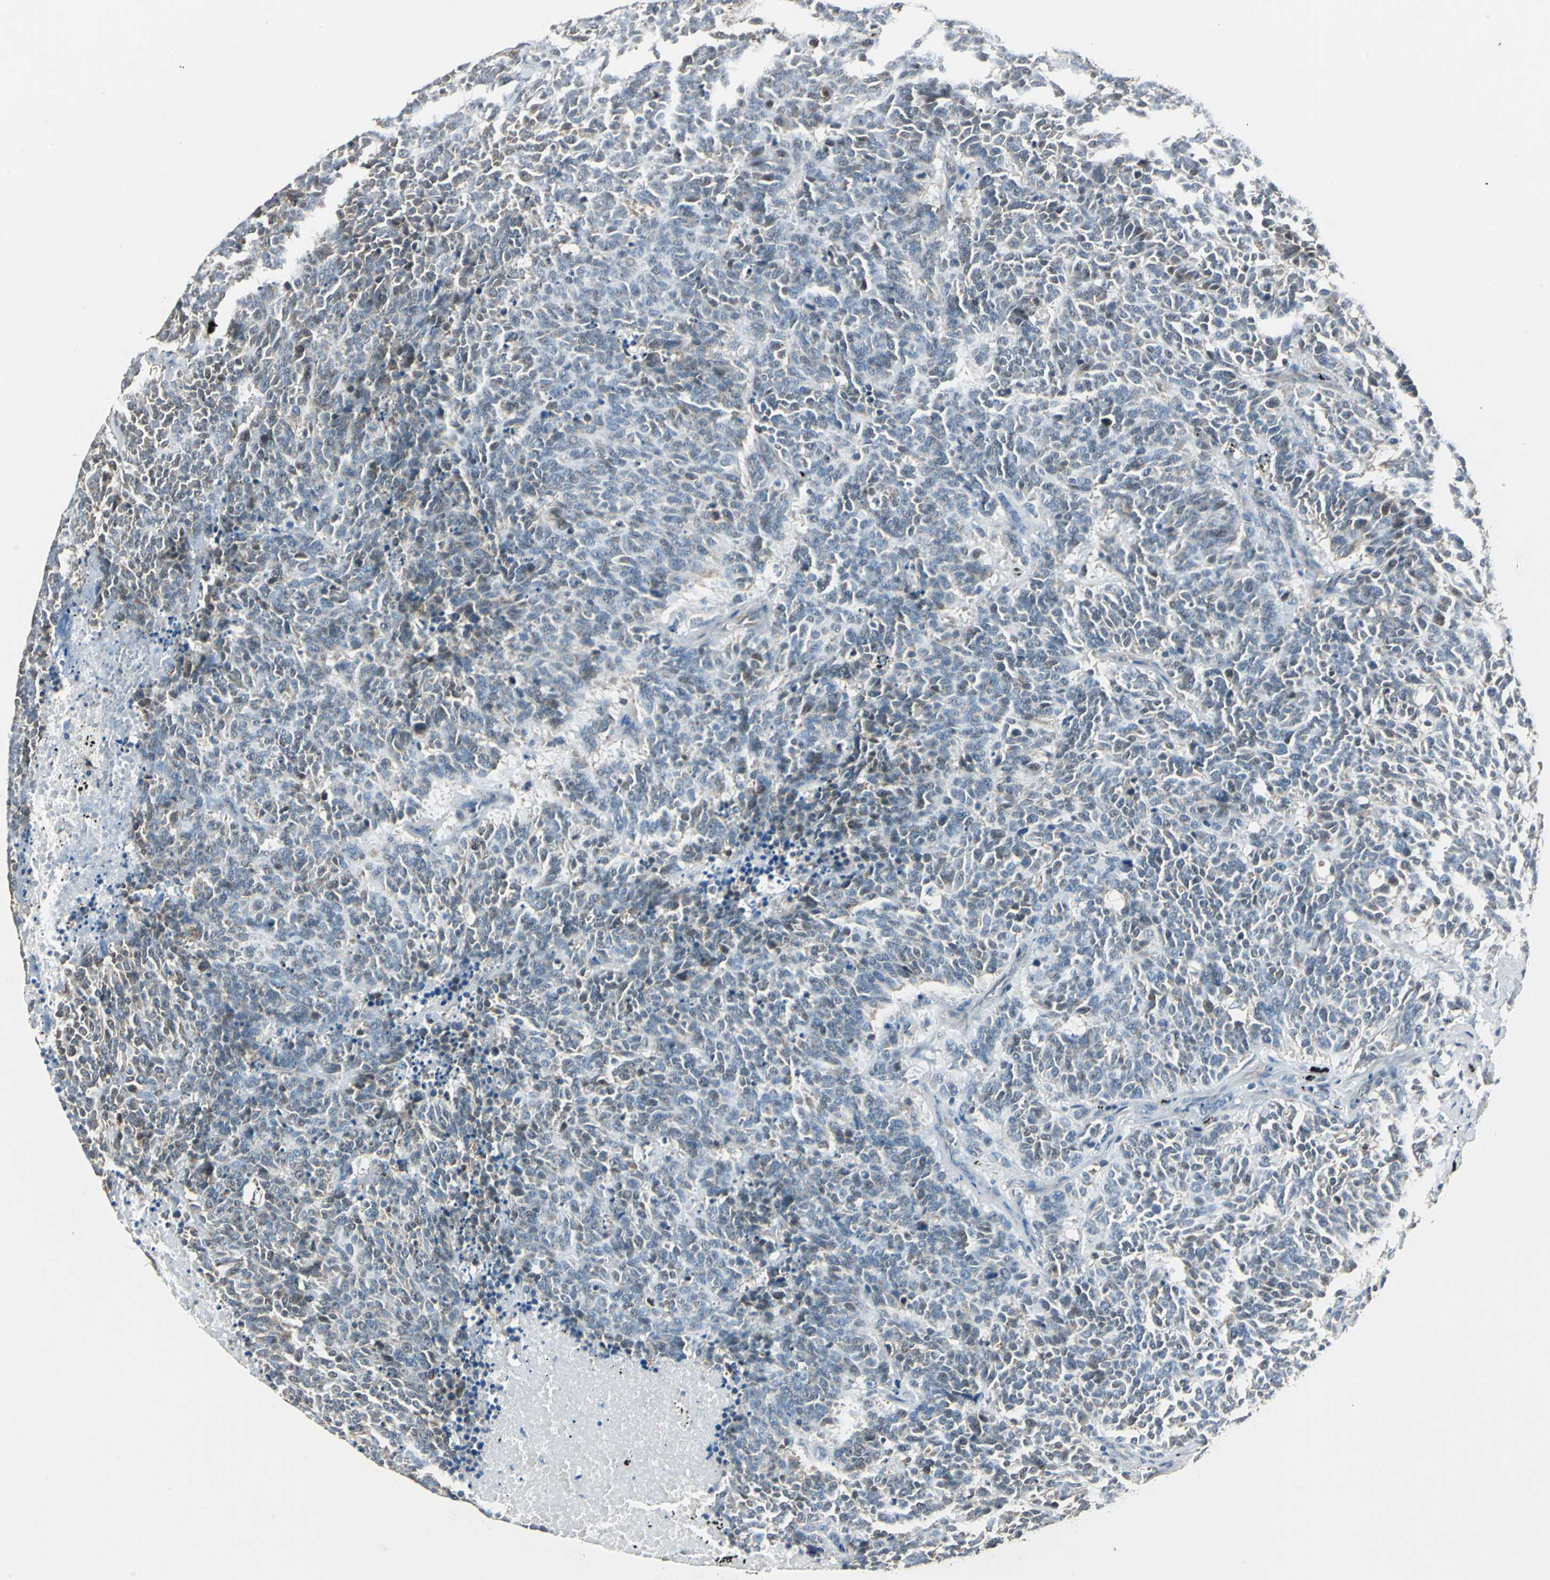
{"staining": {"intensity": "negative", "quantity": "none", "location": "none"}, "tissue": "lung cancer", "cell_type": "Tumor cells", "image_type": "cancer", "snomed": [{"axis": "morphology", "description": "Neoplasm, malignant, NOS"}, {"axis": "topography", "description": "Lung"}], "caption": "Human lung neoplasm (malignant) stained for a protein using immunohistochemistry (IHC) demonstrates no staining in tumor cells.", "gene": "DNAJB4", "patient": {"sex": "female", "age": 58}}